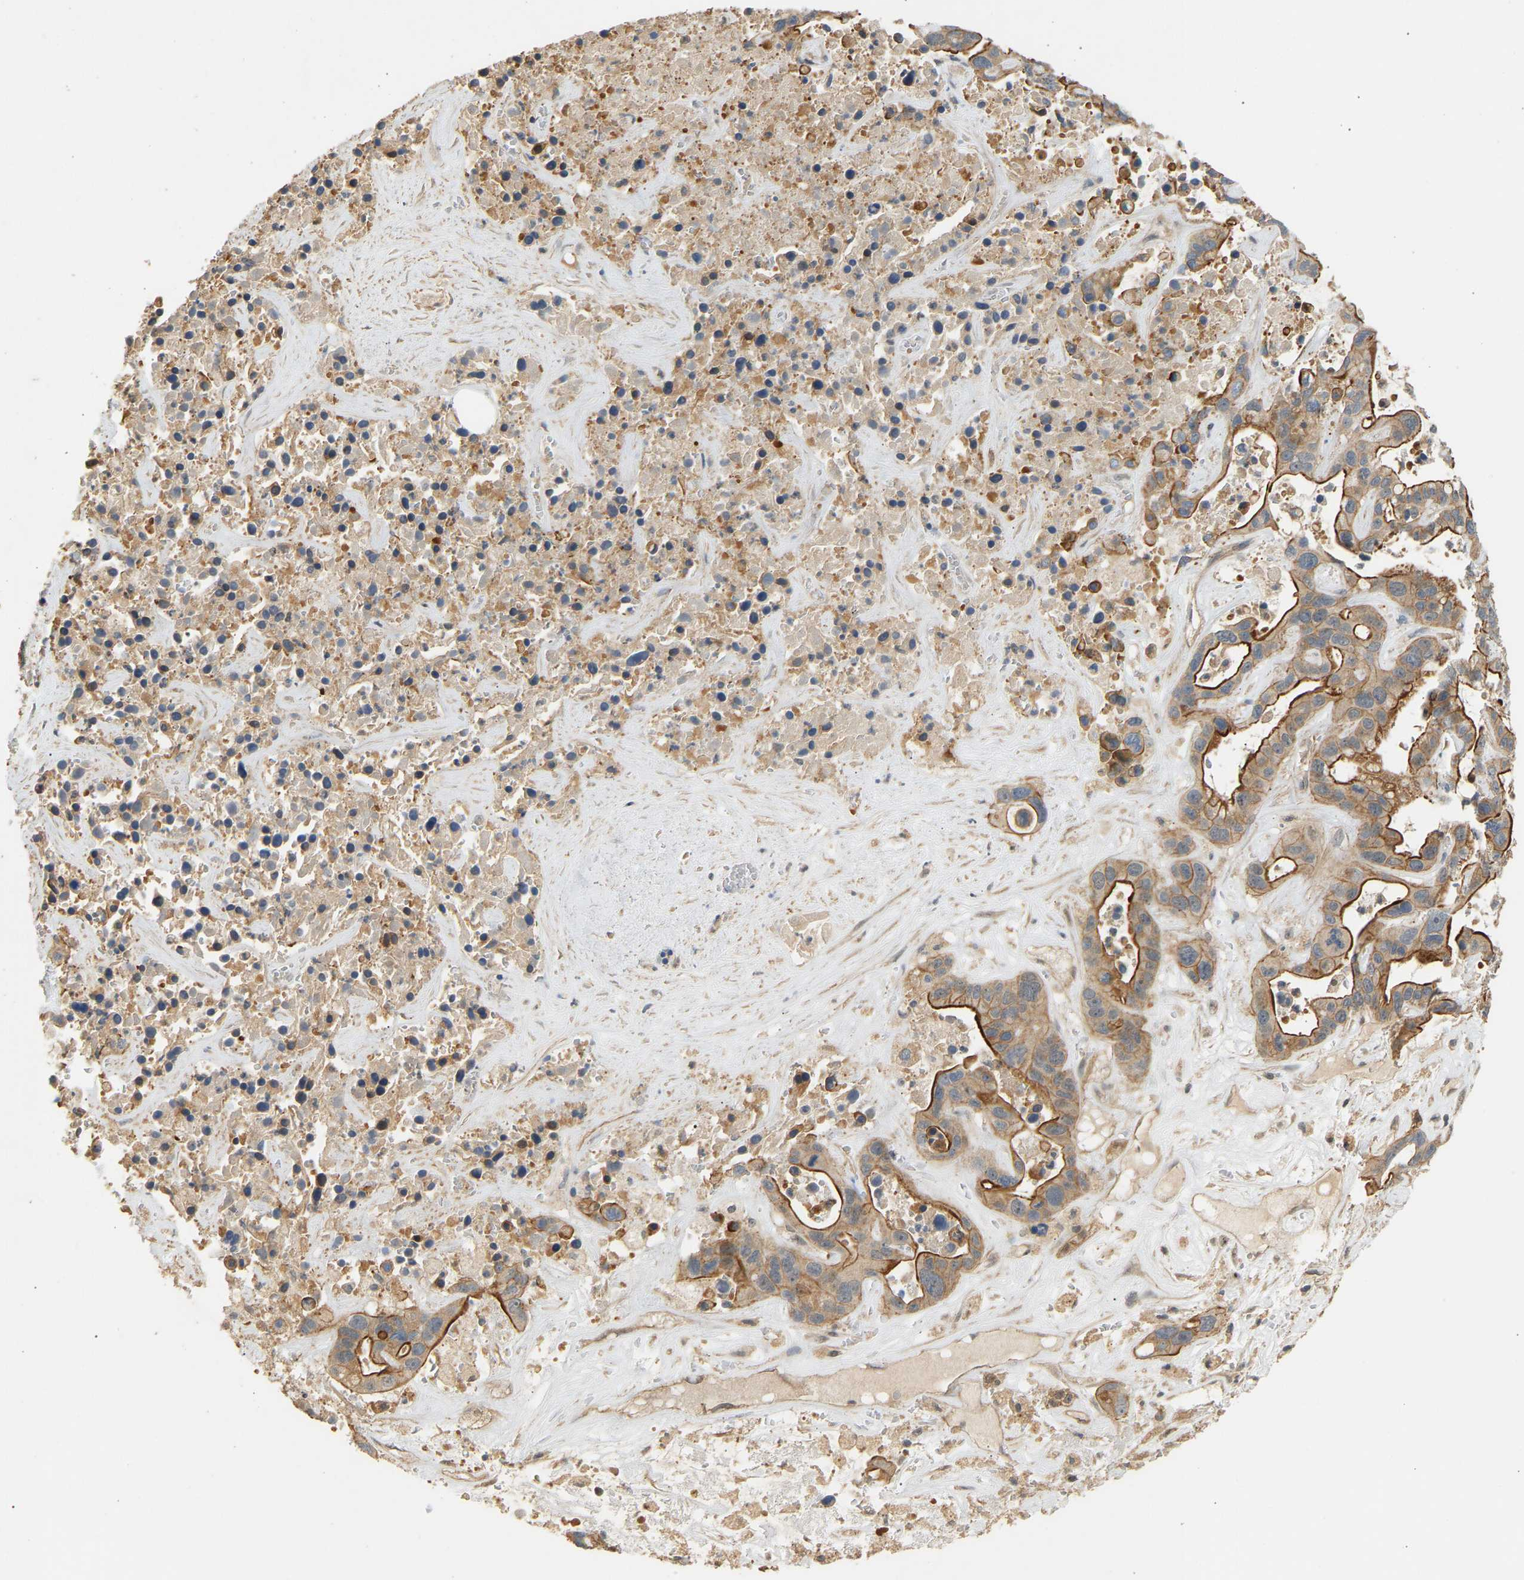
{"staining": {"intensity": "moderate", "quantity": ">75%", "location": "cytoplasmic/membranous"}, "tissue": "liver cancer", "cell_type": "Tumor cells", "image_type": "cancer", "snomed": [{"axis": "morphology", "description": "Cholangiocarcinoma"}, {"axis": "topography", "description": "Liver"}], "caption": "About >75% of tumor cells in human liver cancer demonstrate moderate cytoplasmic/membranous protein positivity as visualized by brown immunohistochemical staining.", "gene": "RGL1", "patient": {"sex": "female", "age": 65}}